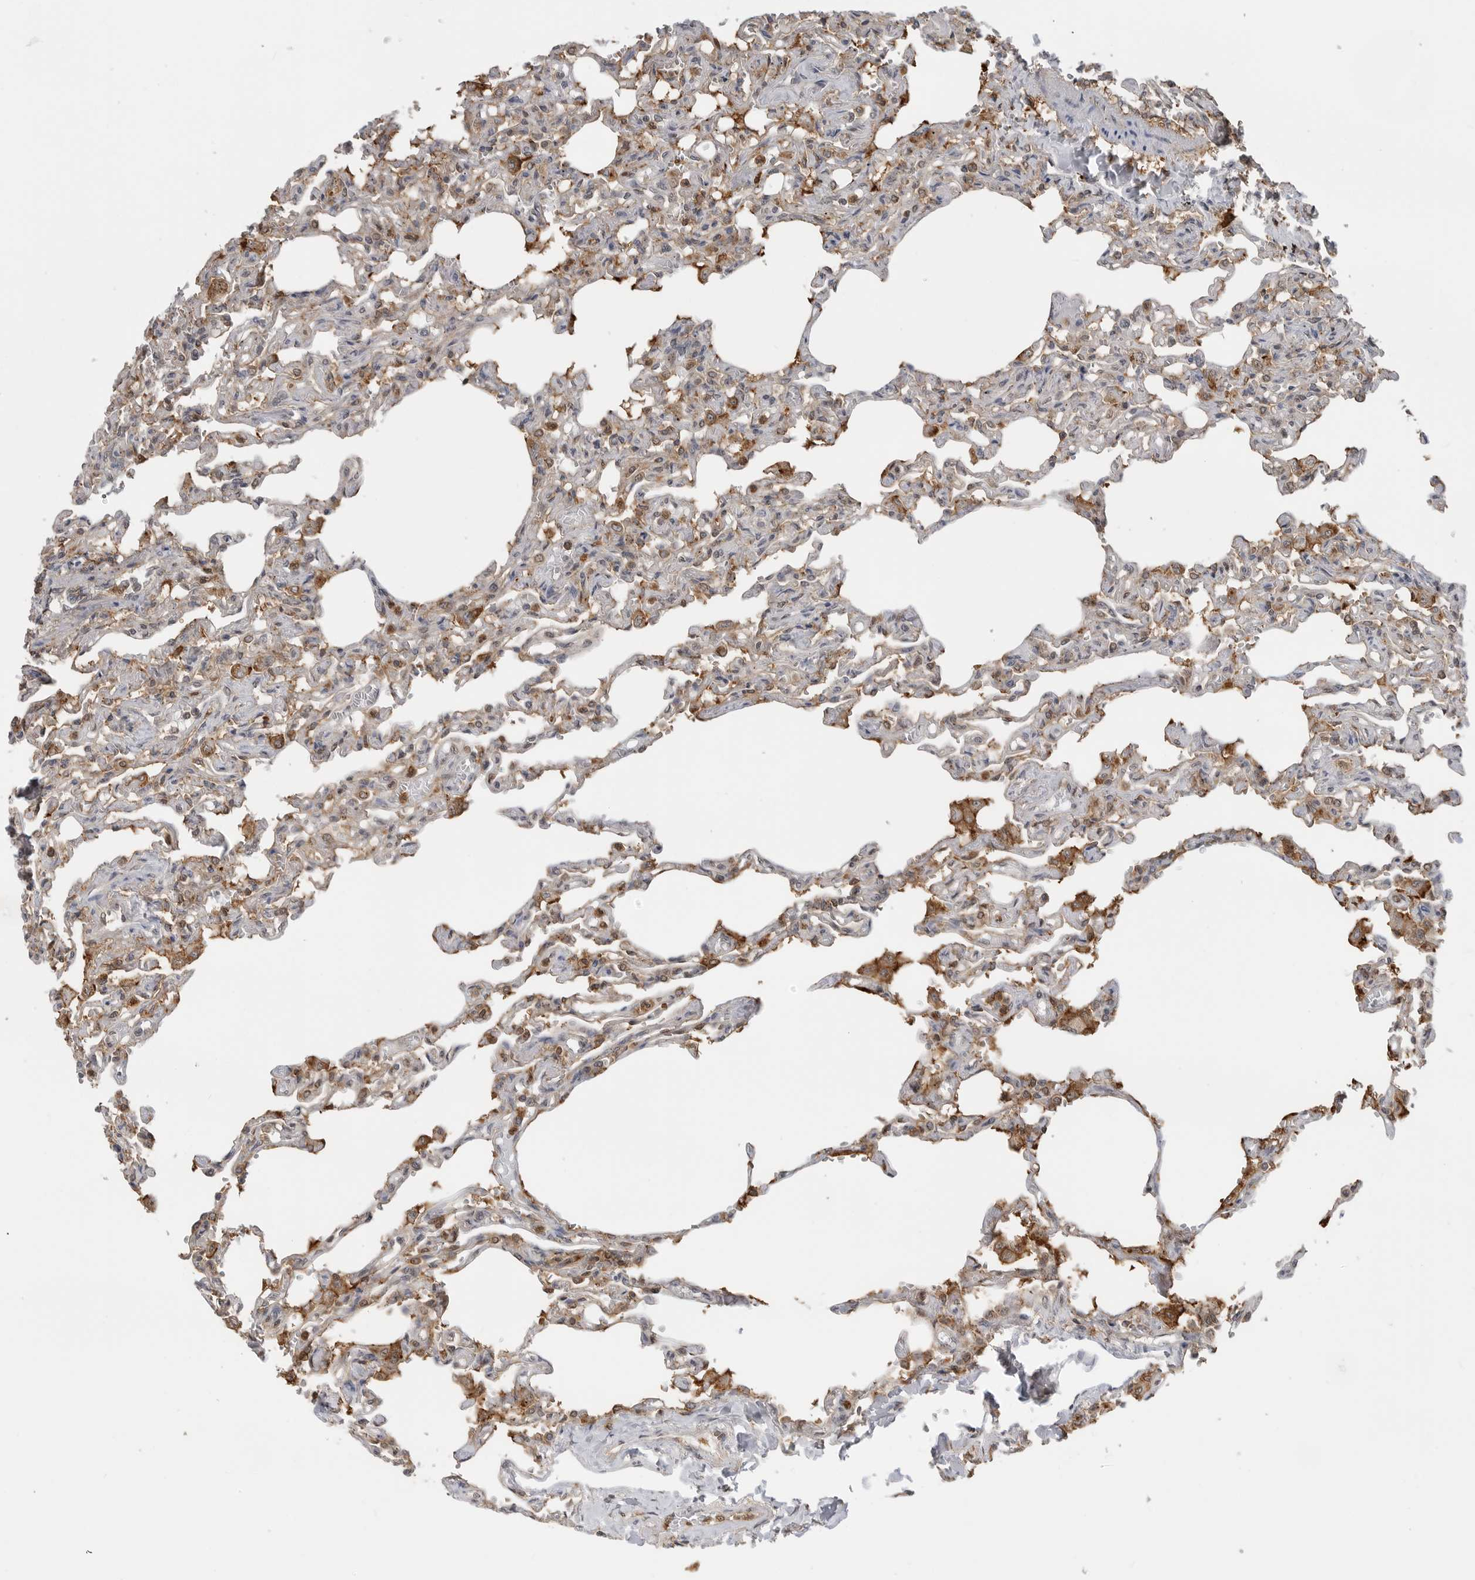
{"staining": {"intensity": "moderate", "quantity": ">75%", "location": "cytoplasmic/membranous"}, "tissue": "lung", "cell_type": "Alveolar cells", "image_type": "normal", "snomed": [{"axis": "morphology", "description": "Normal tissue, NOS"}, {"axis": "topography", "description": "Lung"}], "caption": "The image demonstrates staining of normal lung, revealing moderate cytoplasmic/membranous protein expression (brown color) within alveolar cells.", "gene": "ANXA11", "patient": {"sex": "male", "age": 21}}